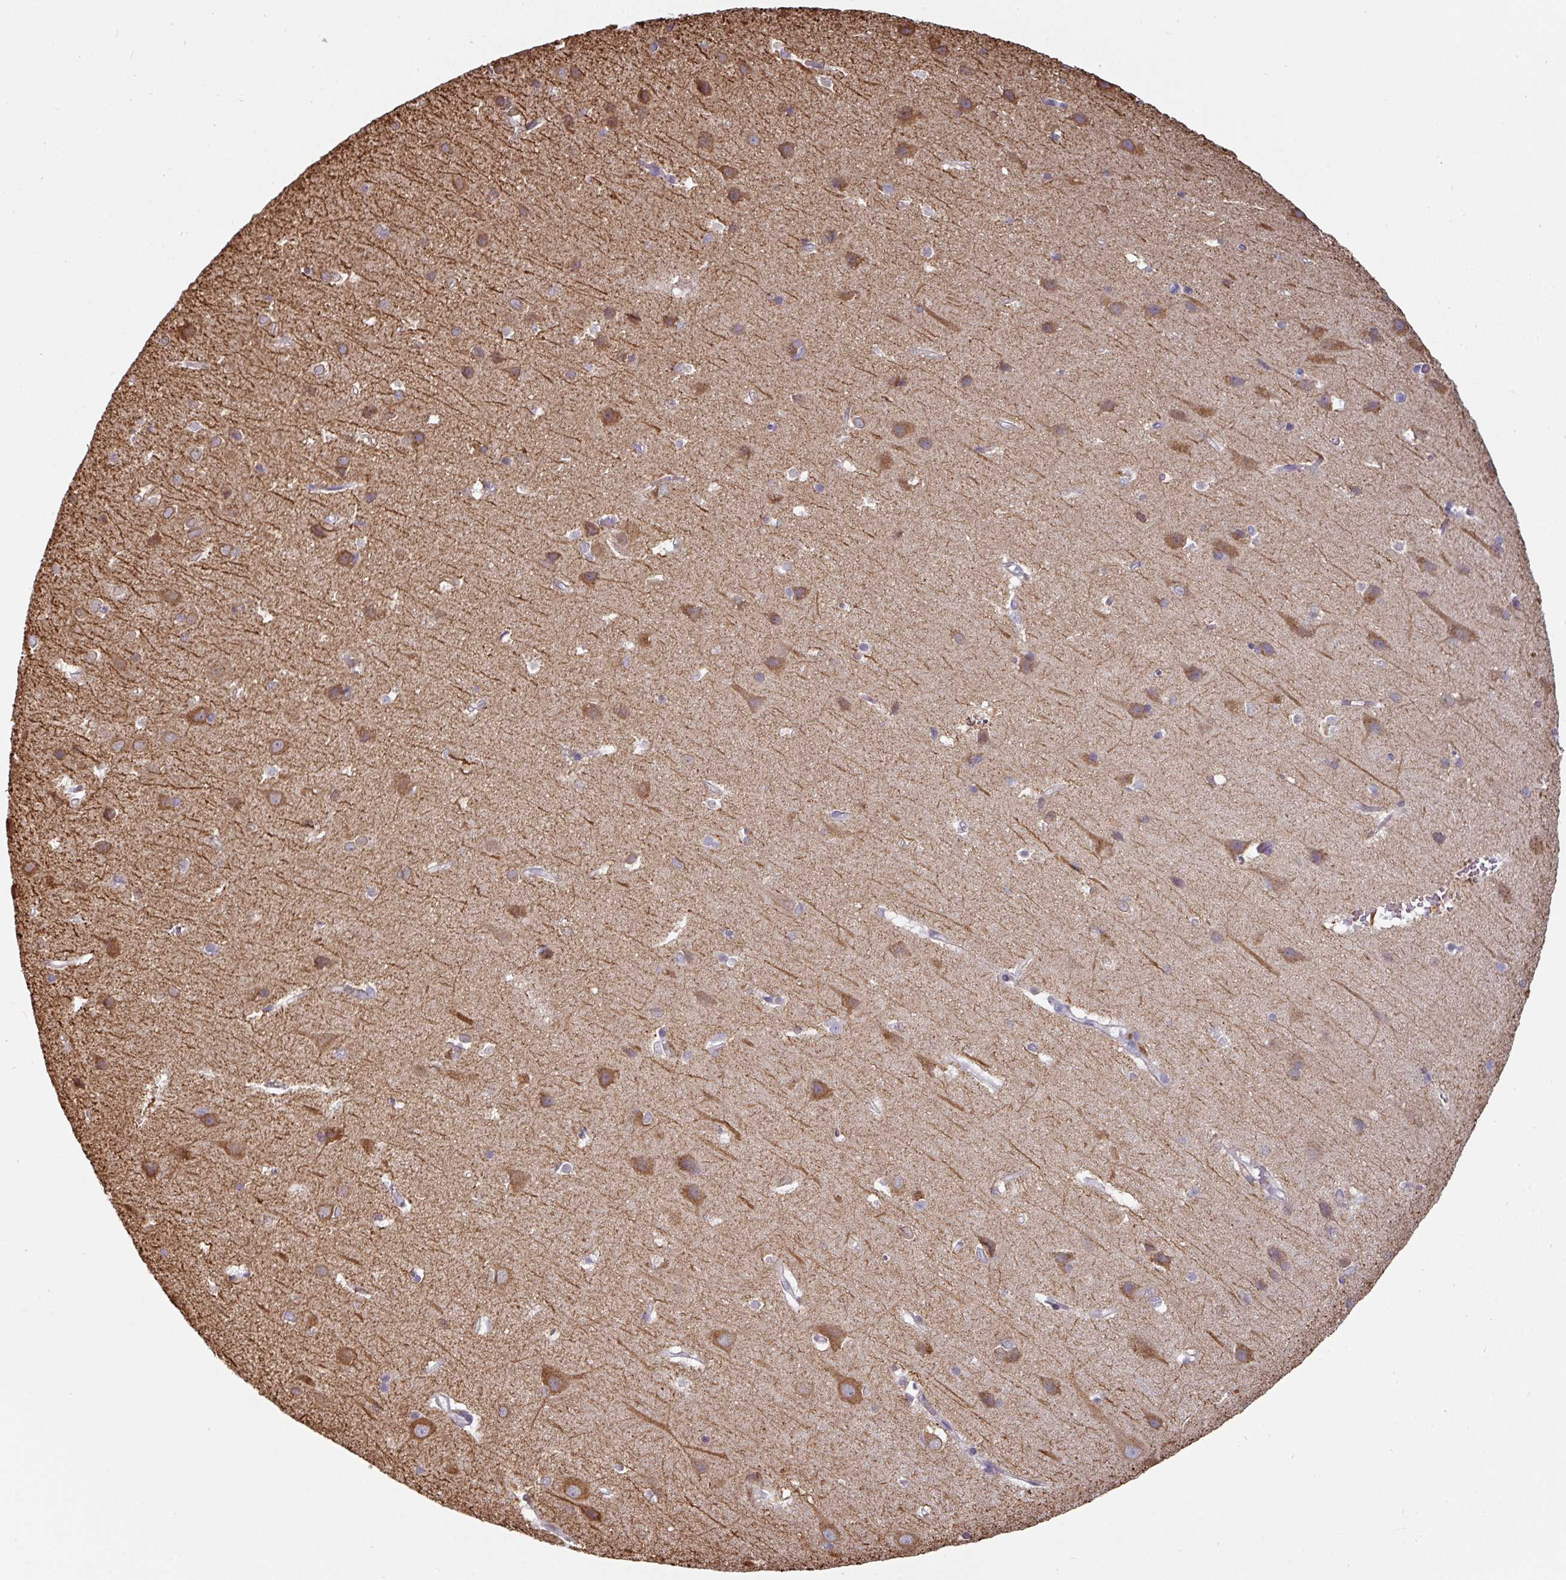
{"staining": {"intensity": "negative", "quantity": "none", "location": "none"}, "tissue": "cerebral cortex", "cell_type": "Endothelial cells", "image_type": "normal", "snomed": [{"axis": "morphology", "description": "Normal tissue, NOS"}, {"axis": "topography", "description": "Cerebral cortex"}], "caption": "Cerebral cortex was stained to show a protein in brown. There is no significant positivity in endothelial cells.", "gene": "SWSAP1", "patient": {"sex": "male", "age": 37}}